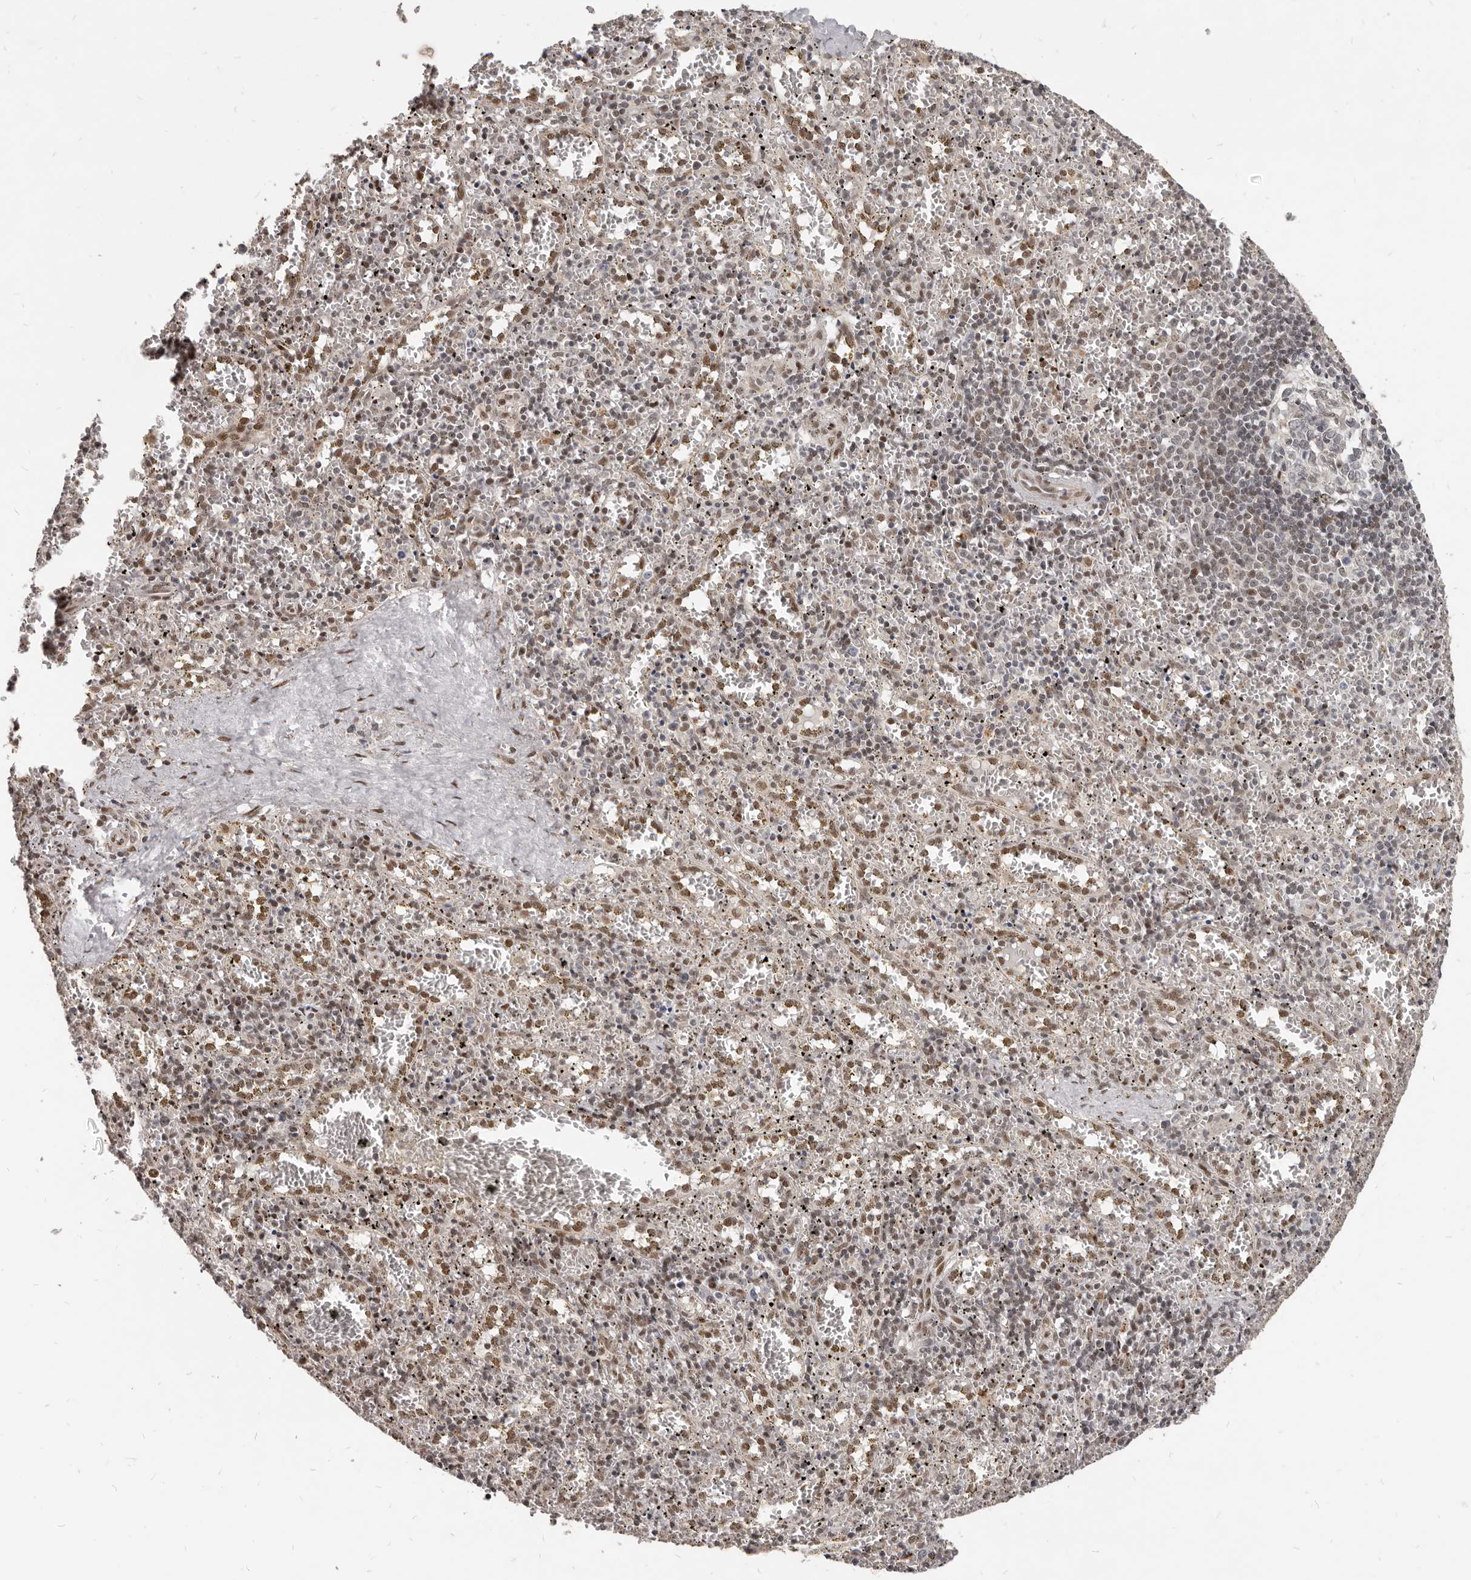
{"staining": {"intensity": "weak", "quantity": "25%-75%", "location": "nuclear"}, "tissue": "spleen", "cell_type": "Cells in red pulp", "image_type": "normal", "snomed": [{"axis": "morphology", "description": "Normal tissue, NOS"}, {"axis": "topography", "description": "Spleen"}], "caption": "Benign spleen exhibits weak nuclear positivity in approximately 25%-75% of cells in red pulp (IHC, brightfield microscopy, high magnification)..", "gene": "ATF5", "patient": {"sex": "male", "age": 11}}